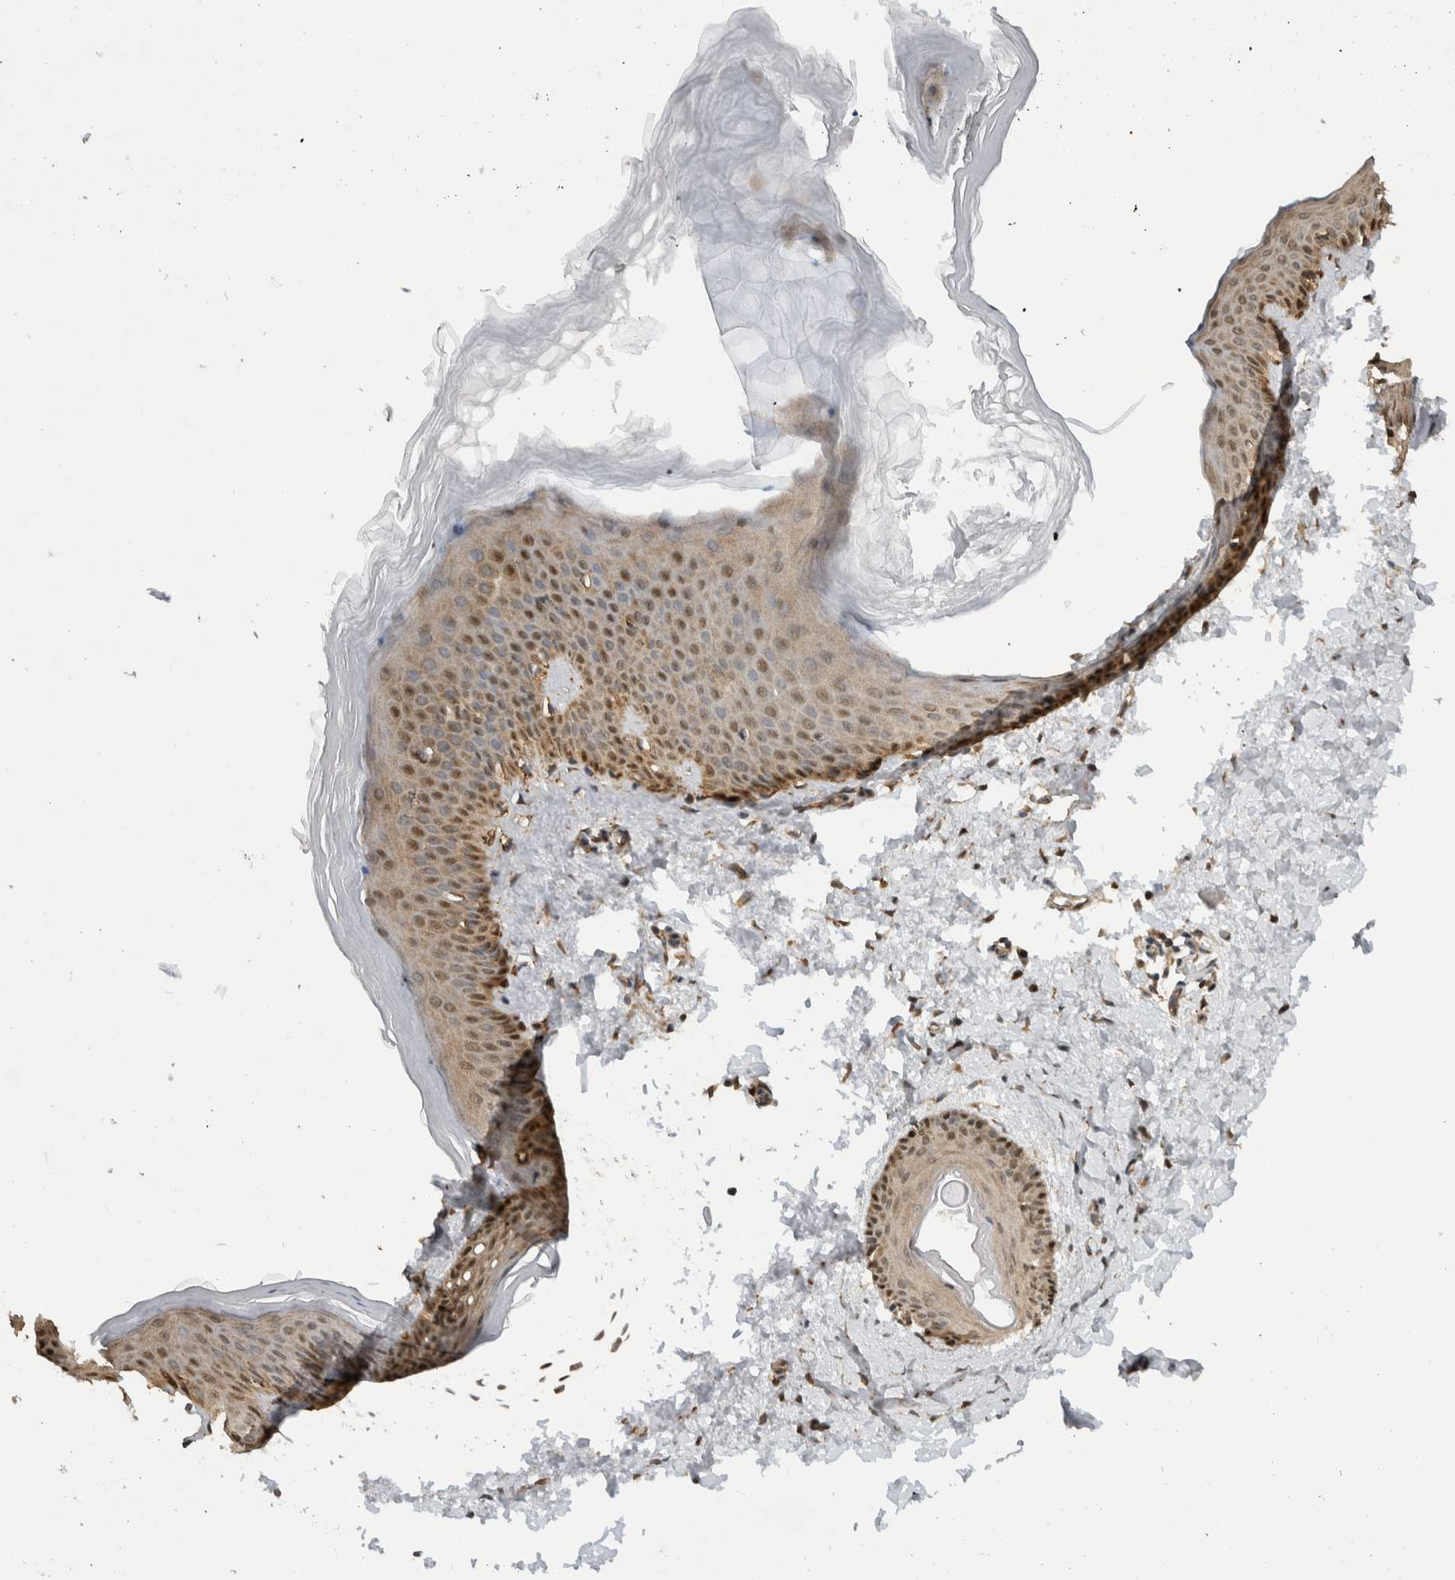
{"staining": {"intensity": "moderate", "quantity": ">75%", "location": "cytoplasmic/membranous"}, "tissue": "skin", "cell_type": "Fibroblasts", "image_type": "normal", "snomed": [{"axis": "morphology", "description": "Normal tissue, NOS"}, {"axis": "topography", "description": "Skin"}], "caption": "Approximately >75% of fibroblasts in benign skin exhibit moderate cytoplasmic/membranous protein positivity as visualized by brown immunohistochemical staining.", "gene": "PARP6", "patient": {"sex": "female", "age": 27}}